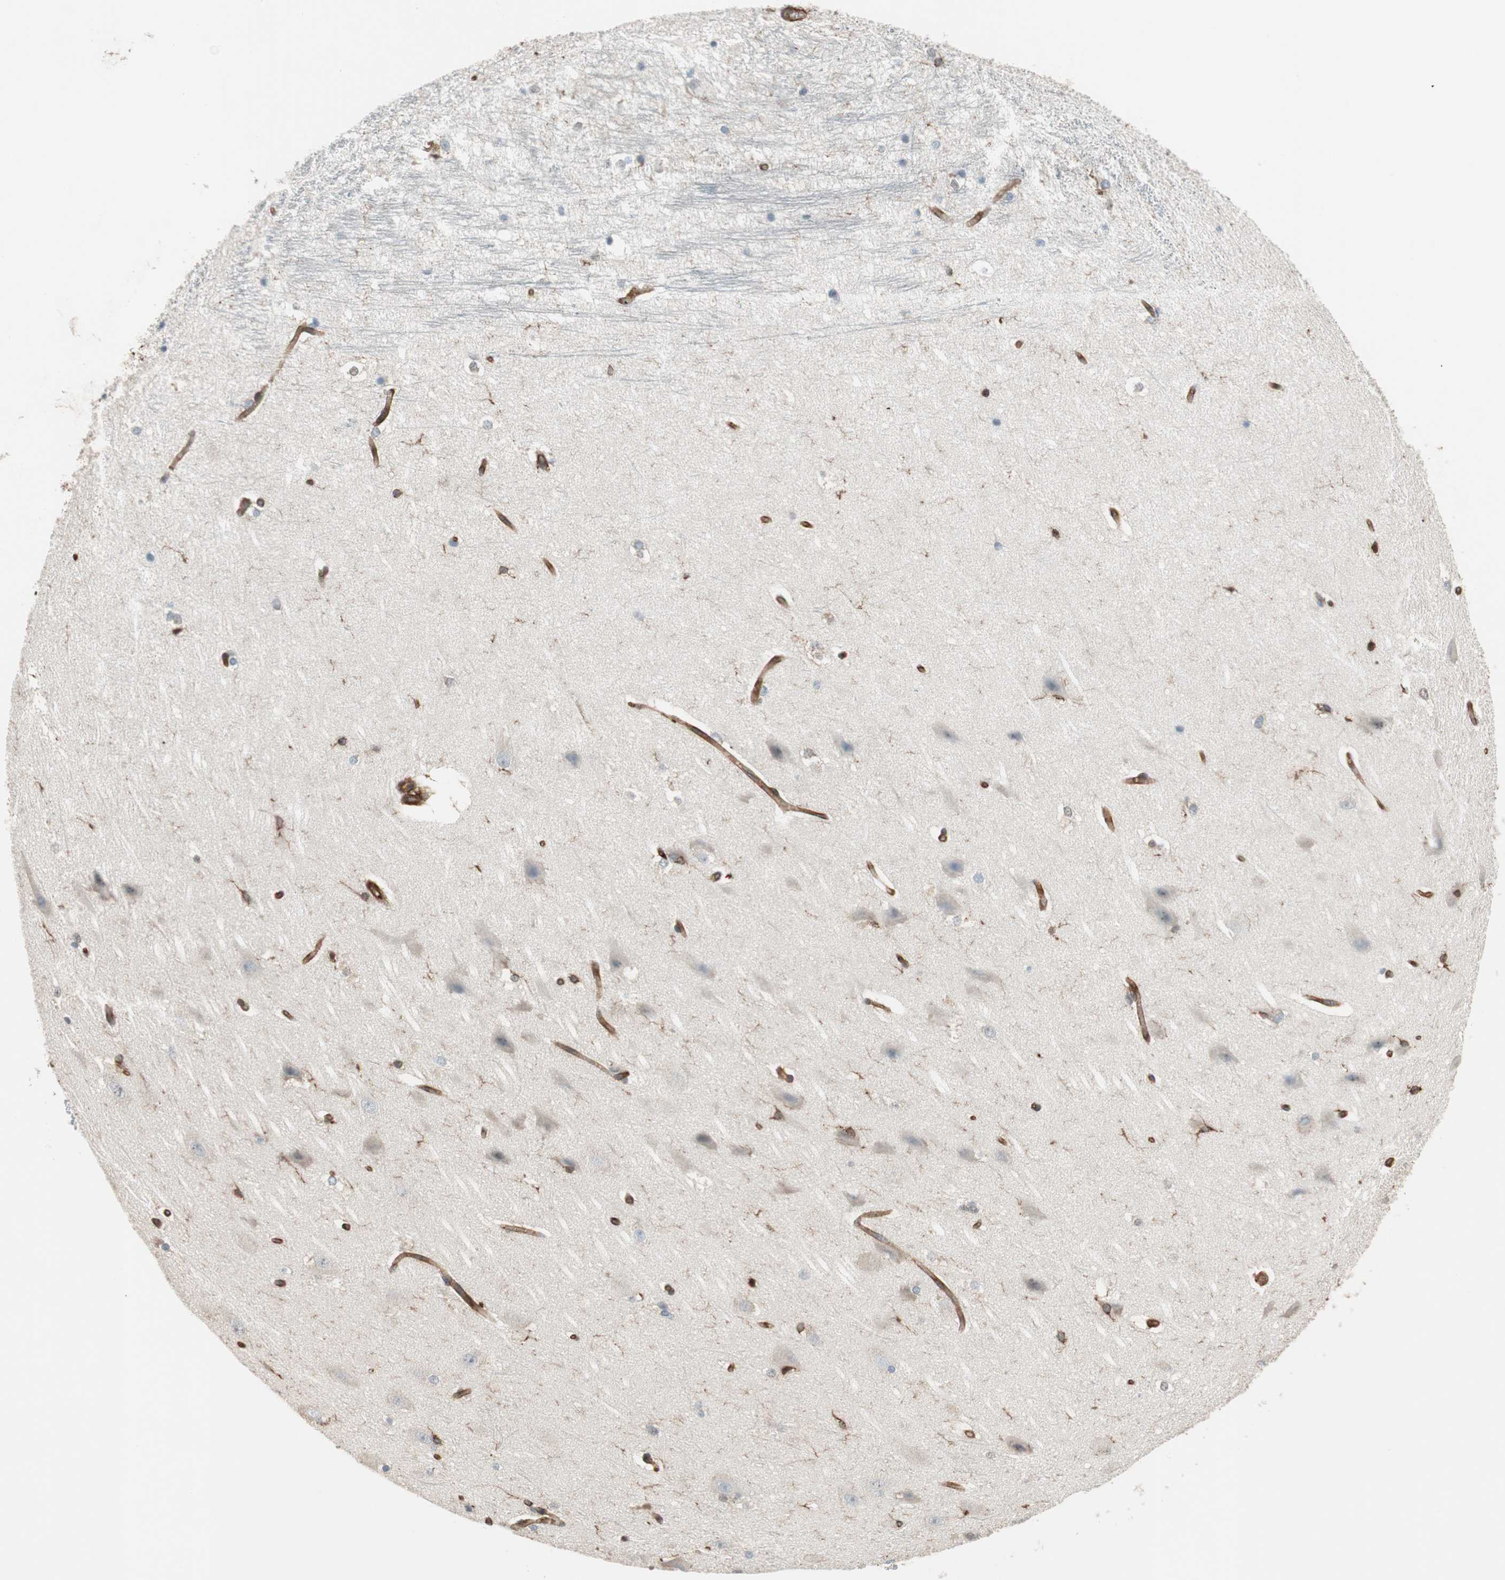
{"staining": {"intensity": "weak", "quantity": "25%-75%", "location": "cytoplasmic/membranous"}, "tissue": "hippocampus", "cell_type": "Glial cells", "image_type": "normal", "snomed": [{"axis": "morphology", "description": "Normal tissue, NOS"}, {"axis": "topography", "description": "Hippocampus"}], "caption": "The image reveals staining of unremarkable hippocampus, revealing weak cytoplasmic/membranous protein expression (brown color) within glial cells.", "gene": "VASP", "patient": {"sex": "female", "age": 19}}